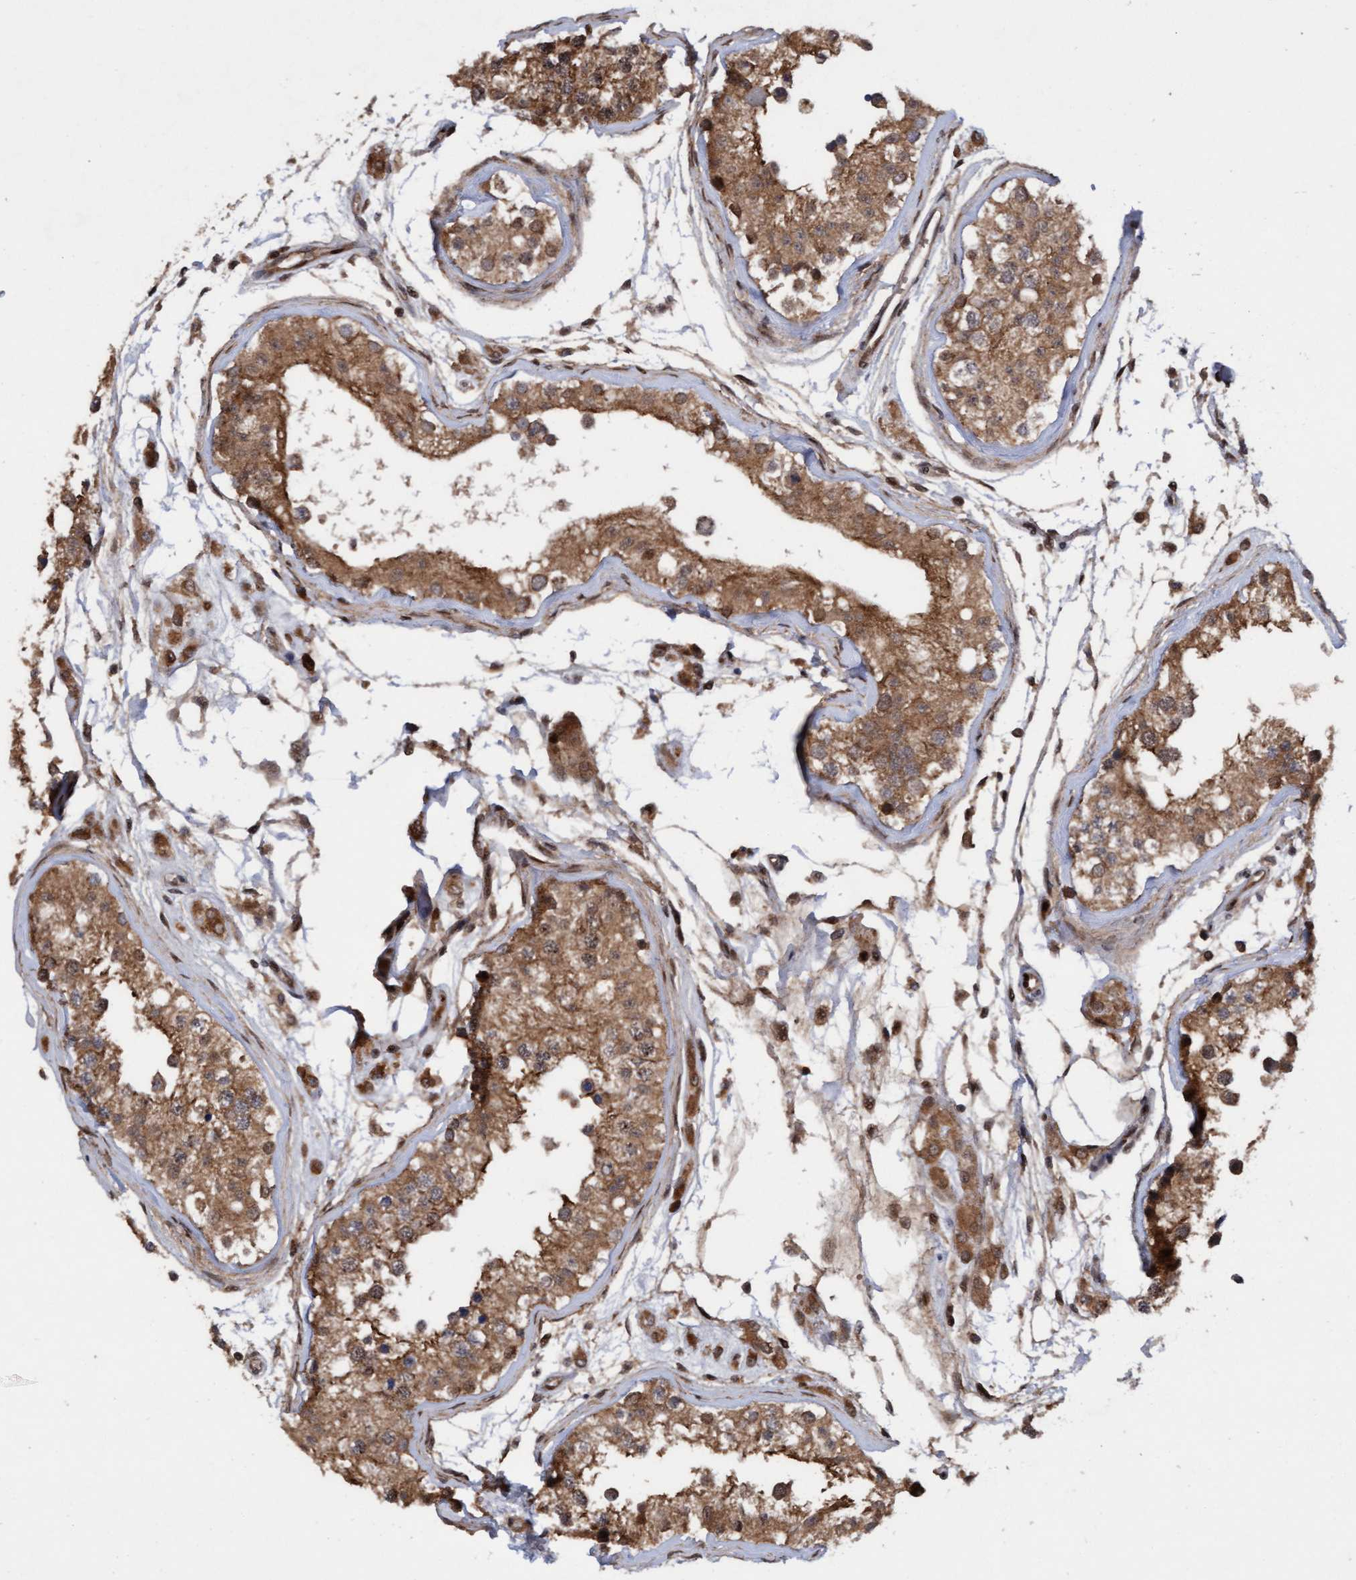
{"staining": {"intensity": "moderate", "quantity": ">75%", "location": "cytoplasmic/membranous,nuclear"}, "tissue": "testis", "cell_type": "Cells in seminiferous ducts", "image_type": "normal", "snomed": [{"axis": "morphology", "description": "Normal tissue, NOS"}, {"axis": "morphology", "description": "Adenocarcinoma, metastatic, NOS"}, {"axis": "topography", "description": "Testis"}], "caption": "About >75% of cells in seminiferous ducts in unremarkable human testis demonstrate moderate cytoplasmic/membranous,nuclear protein expression as visualized by brown immunohistochemical staining.", "gene": "ITFG1", "patient": {"sex": "male", "age": 26}}